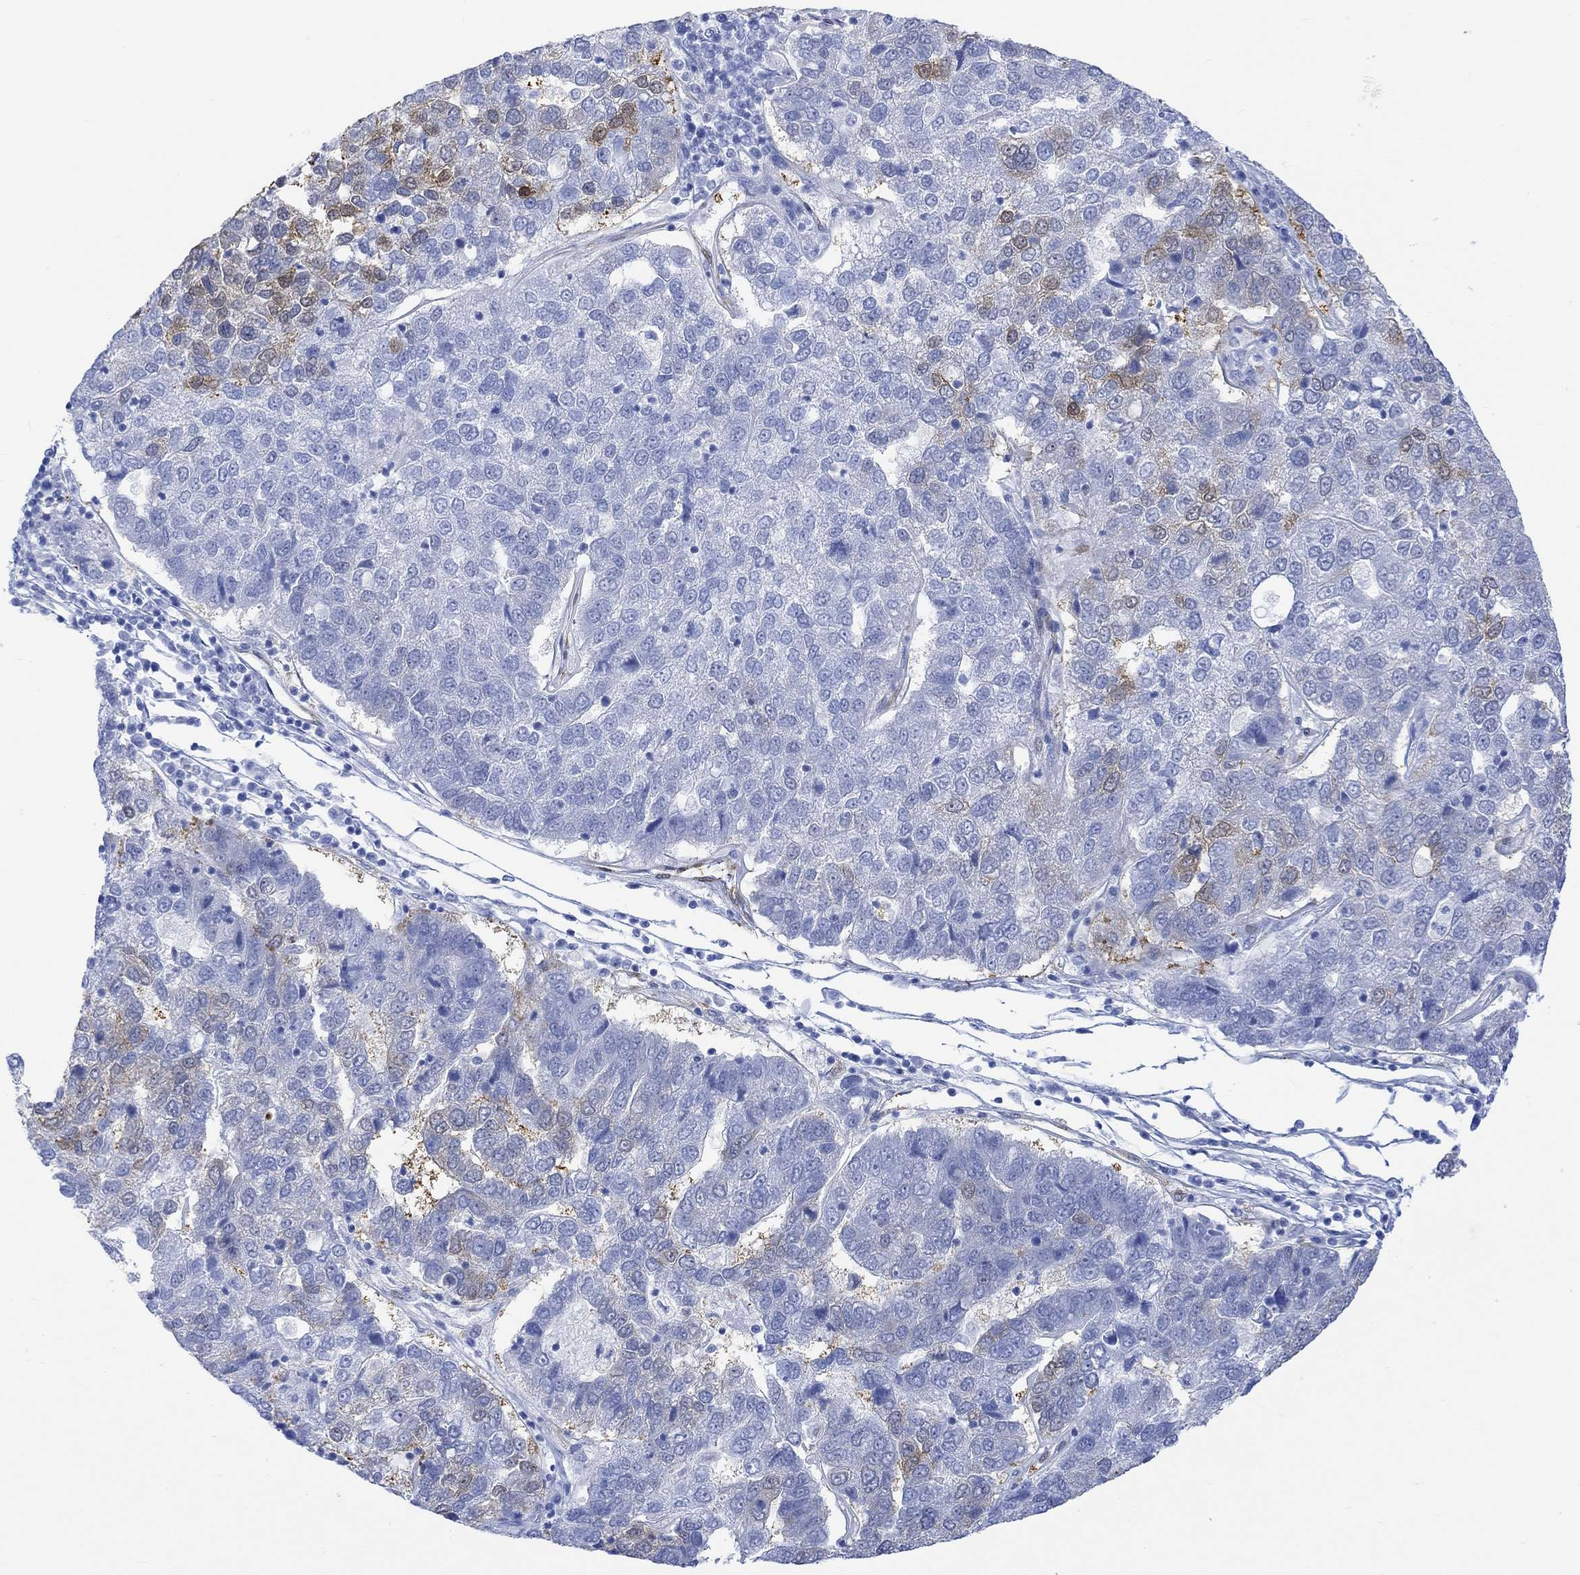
{"staining": {"intensity": "moderate", "quantity": "<25%", "location": "cytoplasmic/membranous,nuclear"}, "tissue": "pancreatic cancer", "cell_type": "Tumor cells", "image_type": "cancer", "snomed": [{"axis": "morphology", "description": "Adenocarcinoma, NOS"}, {"axis": "topography", "description": "Pancreas"}], "caption": "Protein staining by IHC exhibits moderate cytoplasmic/membranous and nuclear staining in about <25% of tumor cells in adenocarcinoma (pancreatic).", "gene": "TPPP3", "patient": {"sex": "female", "age": 61}}